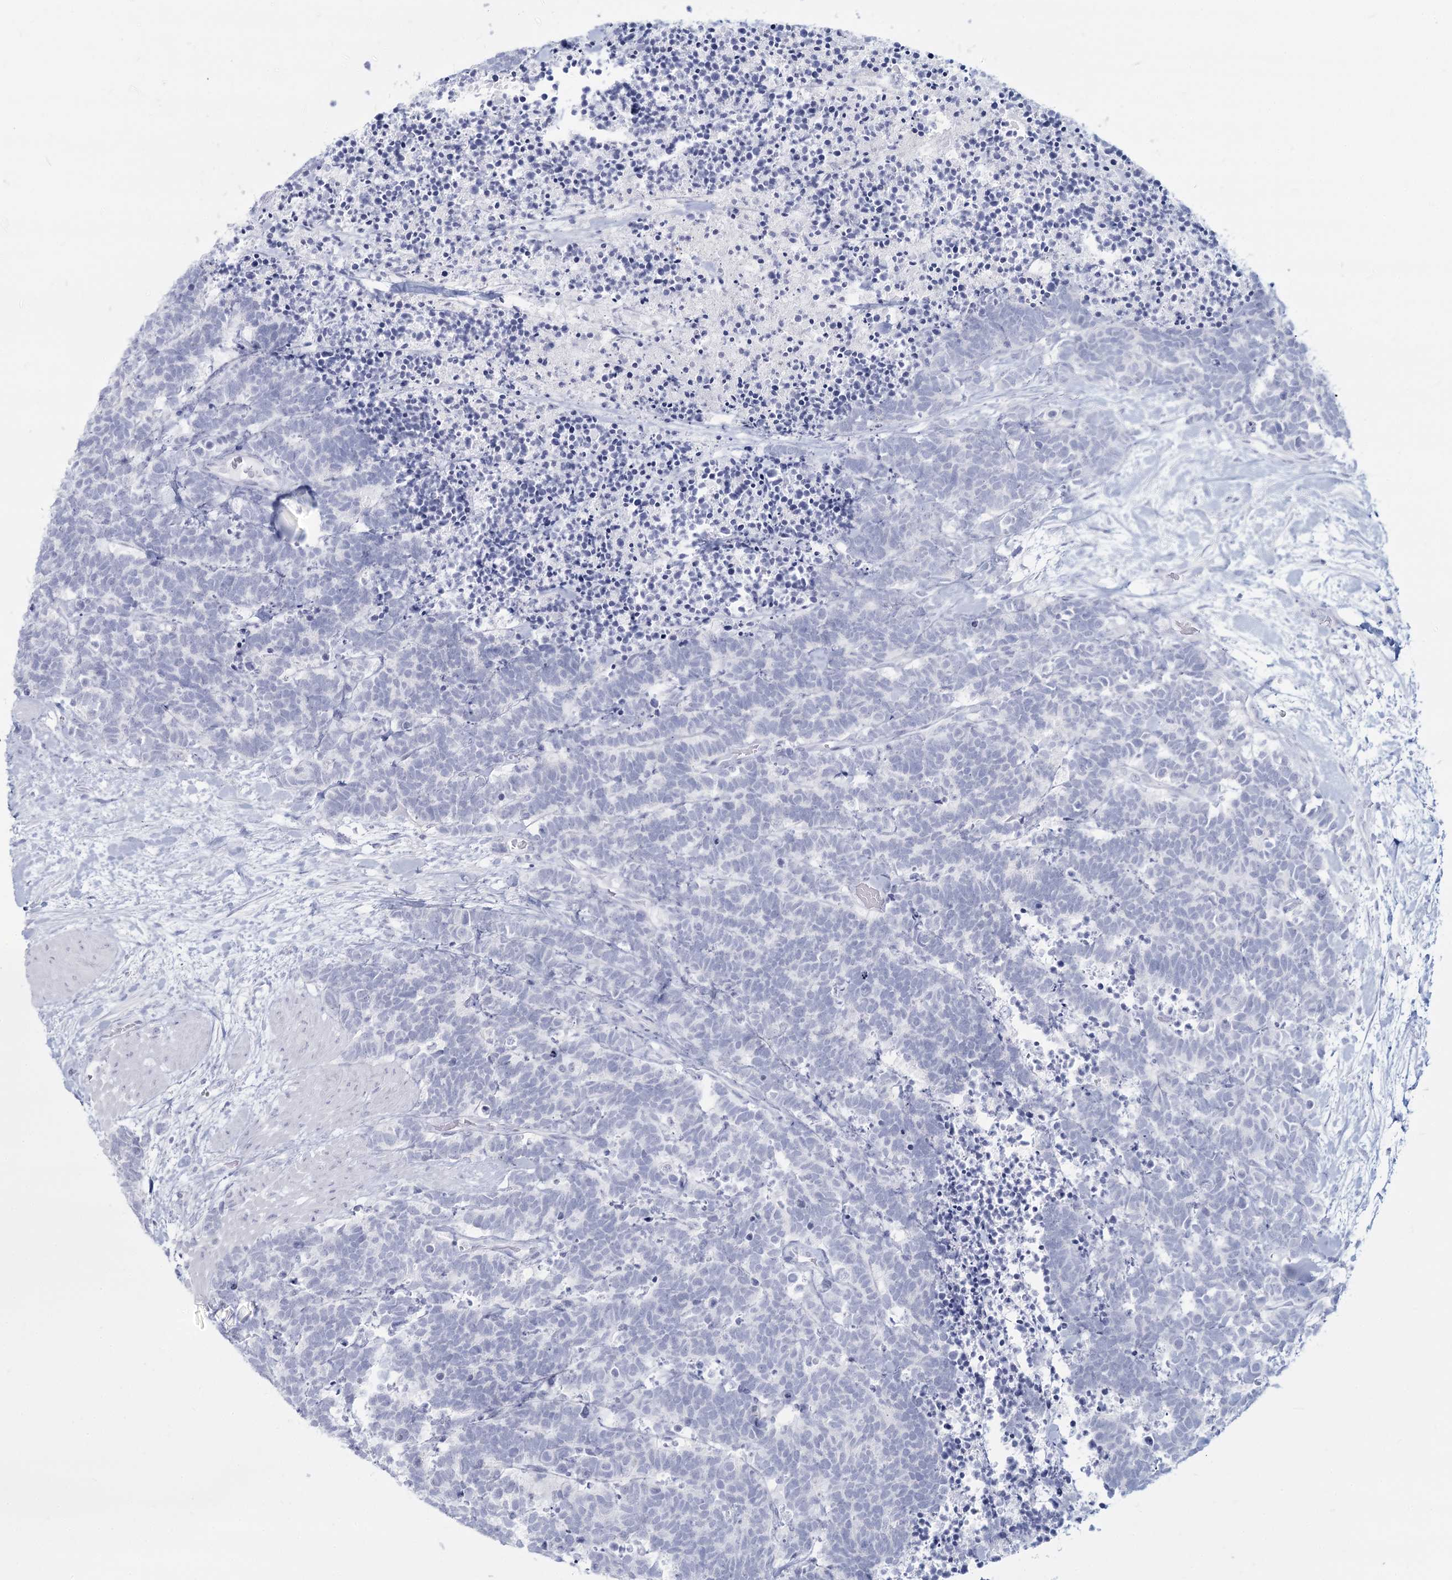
{"staining": {"intensity": "negative", "quantity": "none", "location": "none"}, "tissue": "carcinoid", "cell_type": "Tumor cells", "image_type": "cancer", "snomed": [{"axis": "morphology", "description": "Carcinoma, NOS"}, {"axis": "morphology", "description": "Carcinoid, malignant, NOS"}, {"axis": "topography", "description": "Urinary bladder"}], "caption": "Tumor cells show no significant protein positivity in malignant carcinoid. (DAB immunohistochemistry visualized using brightfield microscopy, high magnification).", "gene": "SLC6A19", "patient": {"sex": "male", "age": 57}}